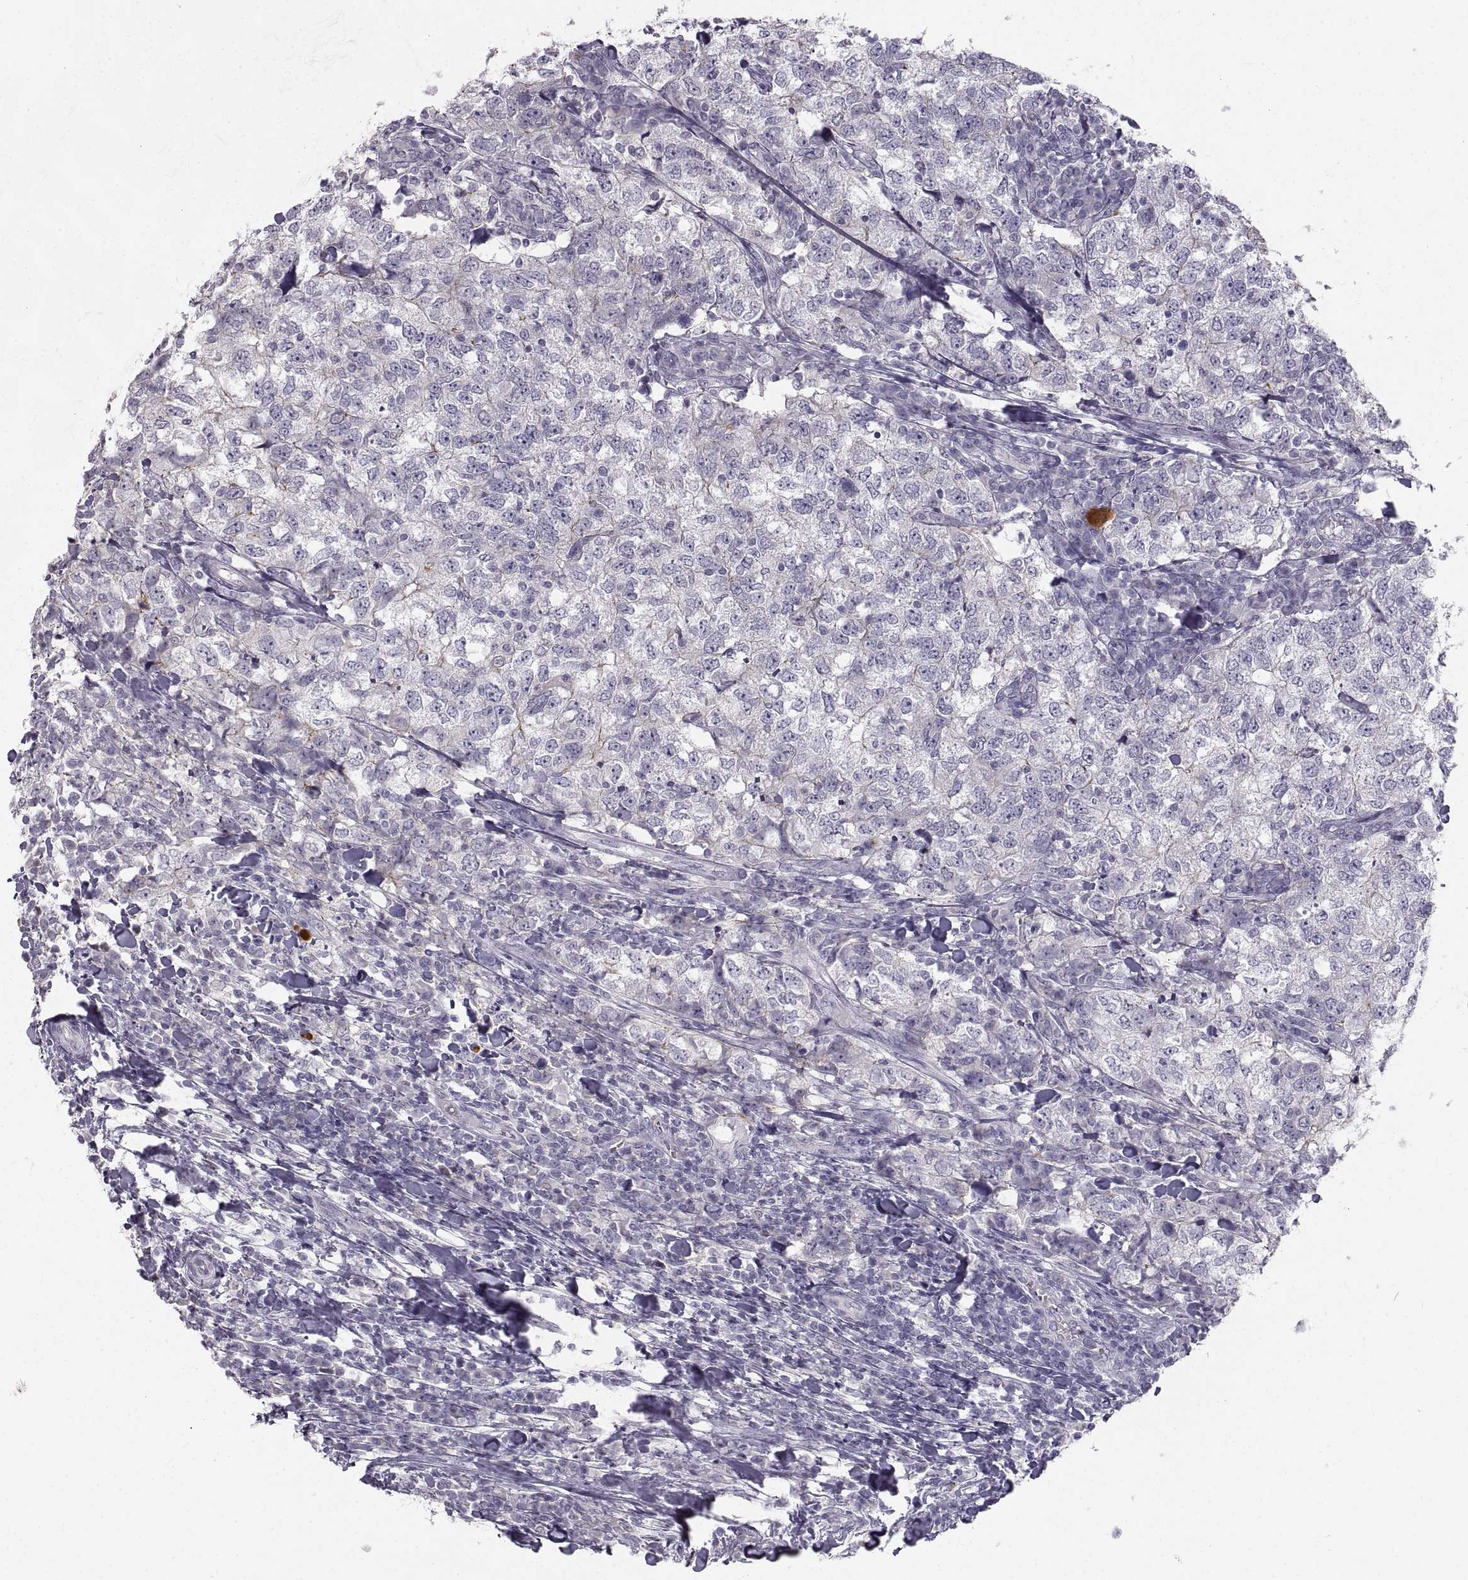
{"staining": {"intensity": "negative", "quantity": "none", "location": "none"}, "tissue": "breast cancer", "cell_type": "Tumor cells", "image_type": "cancer", "snomed": [{"axis": "morphology", "description": "Duct carcinoma"}, {"axis": "topography", "description": "Breast"}], "caption": "Protein analysis of invasive ductal carcinoma (breast) demonstrates no significant expression in tumor cells.", "gene": "ZNF185", "patient": {"sex": "female", "age": 30}}